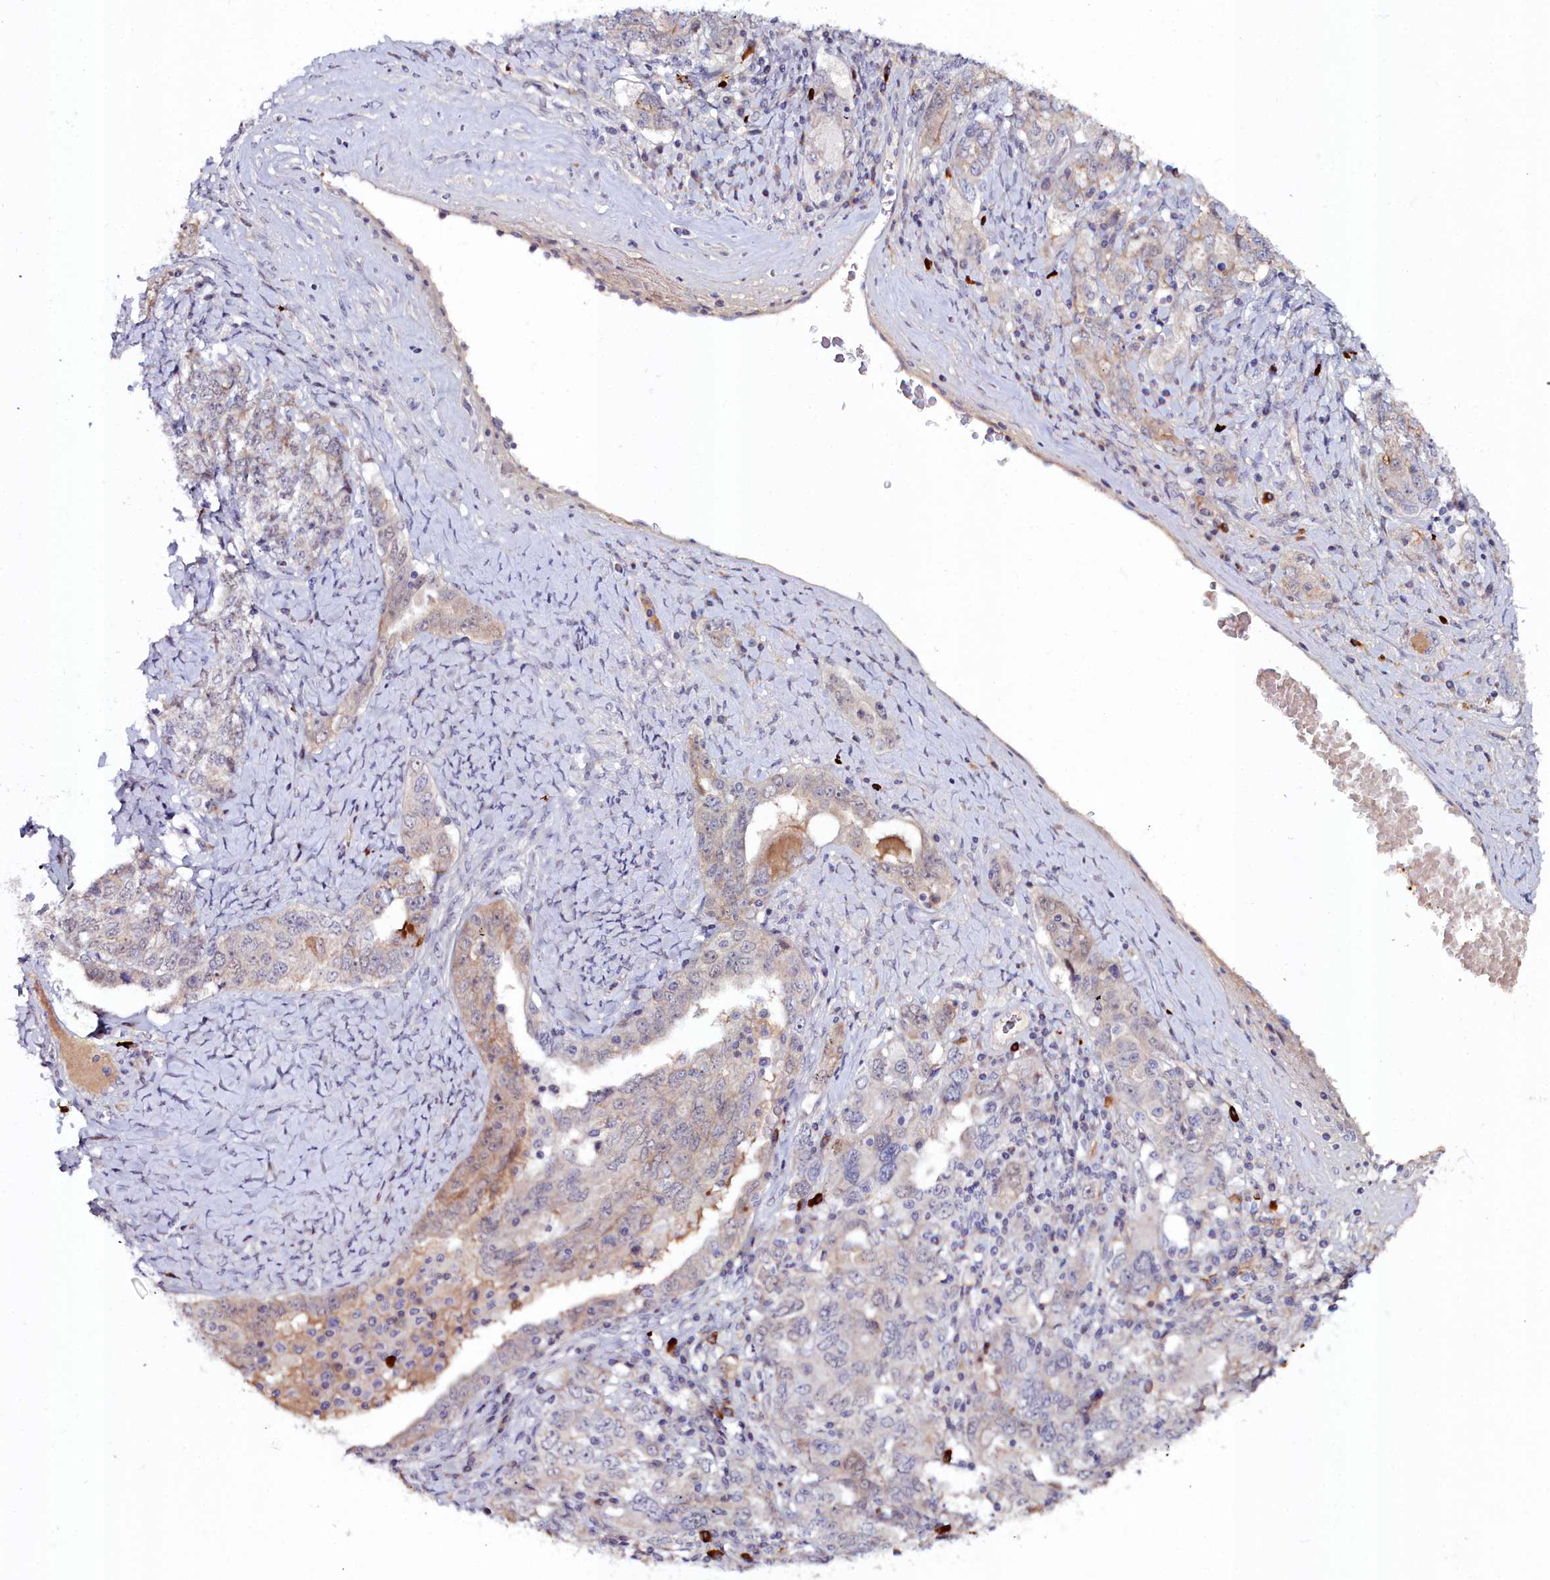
{"staining": {"intensity": "weak", "quantity": "<25%", "location": "nuclear"}, "tissue": "ovarian cancer", "cell_type": "Tumor cells", "image_type": "cancer", "snomed": [{"axis": "morphology", "description": "Carcinoma, endometroid"}, {"axis": "topography", "description": "Ovary"}], "caption": "IHC micrograph of neoplastic tissue: human ovarian cancer stained with DAB (3,3'-diaminobenzidine) demonstrates no significant protein positivity in tumor cells.", "gene": "KCTD18", "patient": {"sex": "female", "age": 62}}